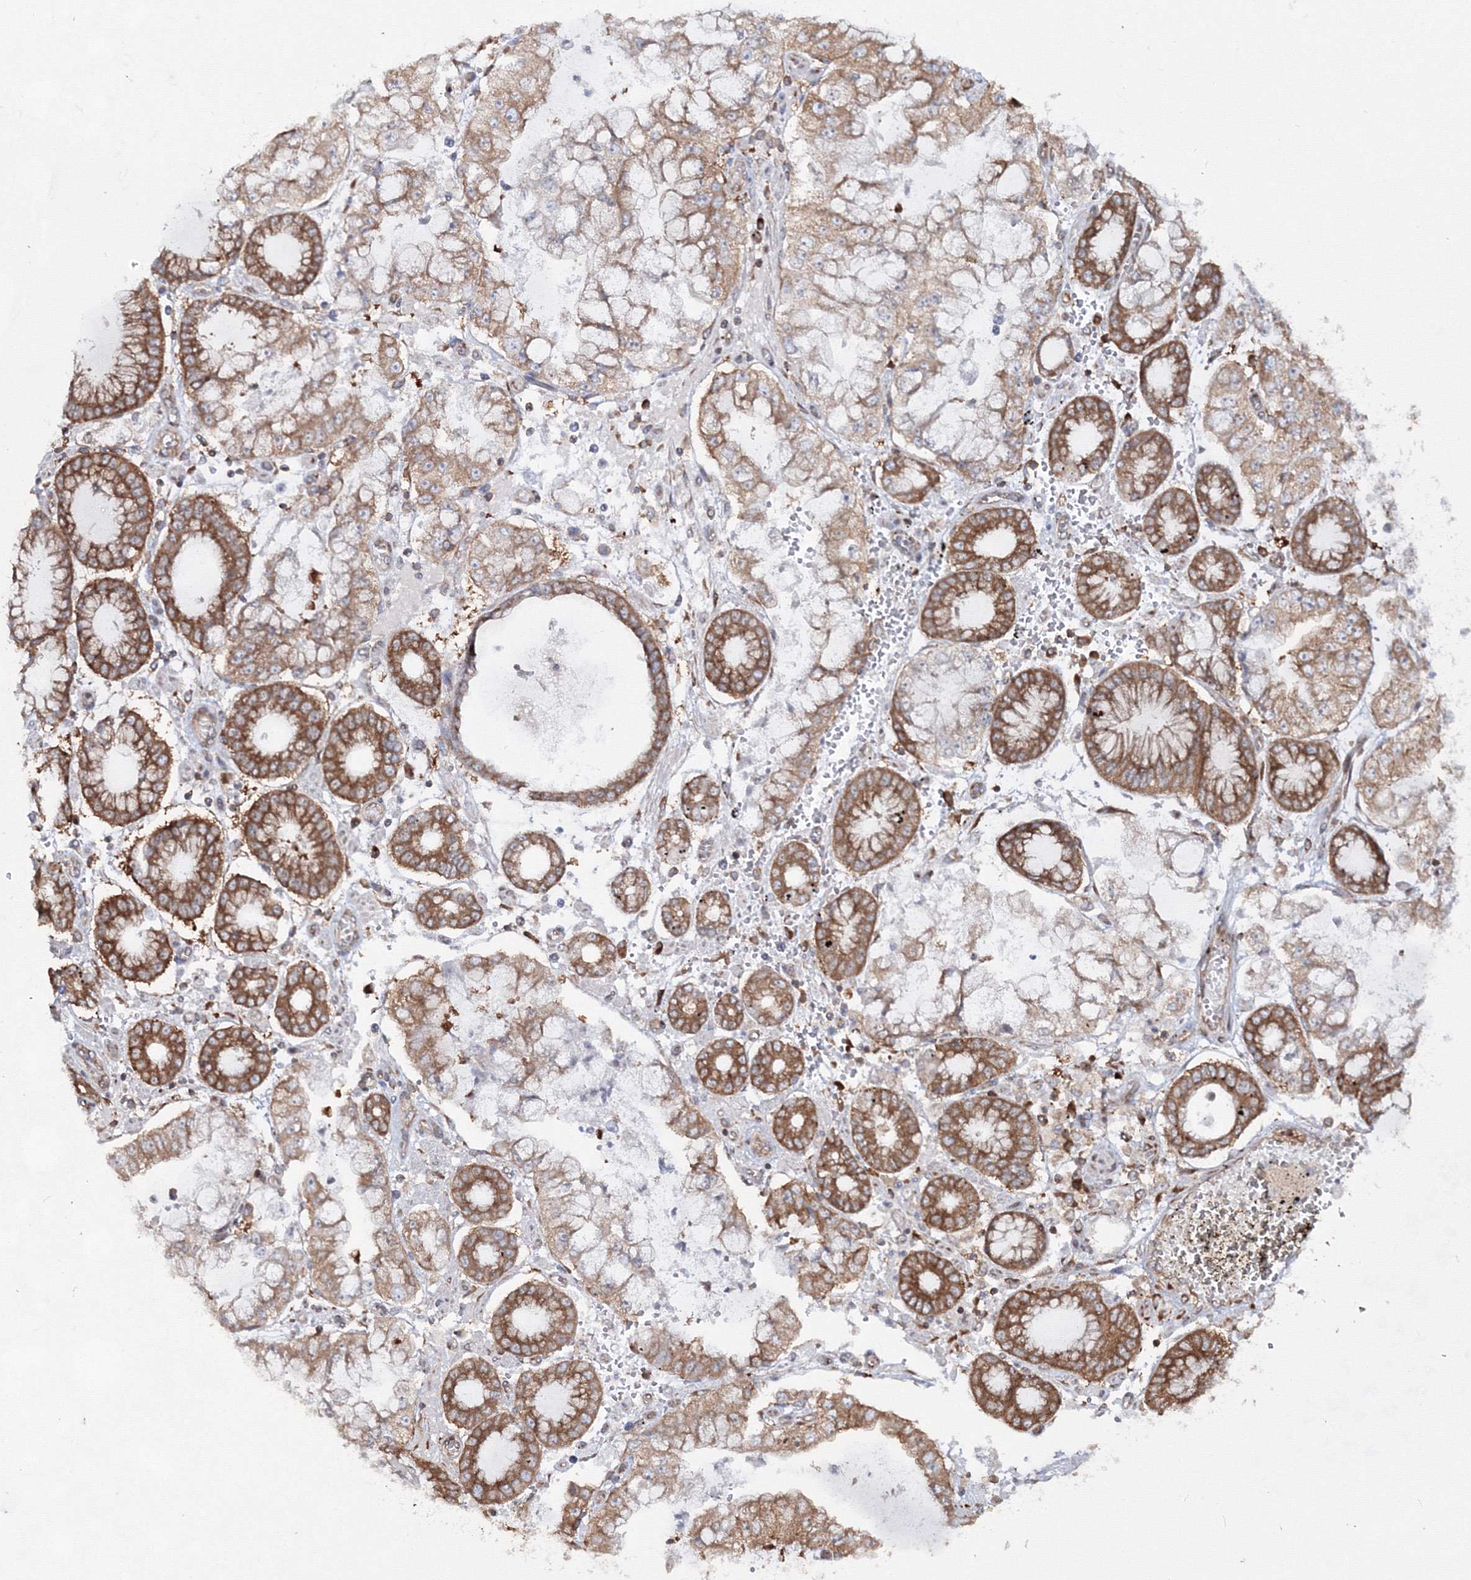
{"staining": {"intensity": "moderate", "quantity": ">75%", "location": "cytoplasmic/membranous"}, "tissue": "stomach cancer", "cell_type": "Tumor cells", "image_type": "cancer", "snomed": [{"axis": "morphology", "description": "Adenocarcinoma, NOS"}, {"axis": "topography", "description": "Stomach"}], "caption": "An IHC image of tumor tissue is shown. Protein staining in brown shows moderate cytoplasmic/membranous positivity in stomach cancer (adenocarcinoma) within tumor cells. The protein is stained brown, and the nuclei are stained in blue (DAB (3,3'-diaminobenzidine) IHC with brightfield microscopy, high magnification).", "gene": "HARS1", "patient": {"sex": "male", "age": 76}}